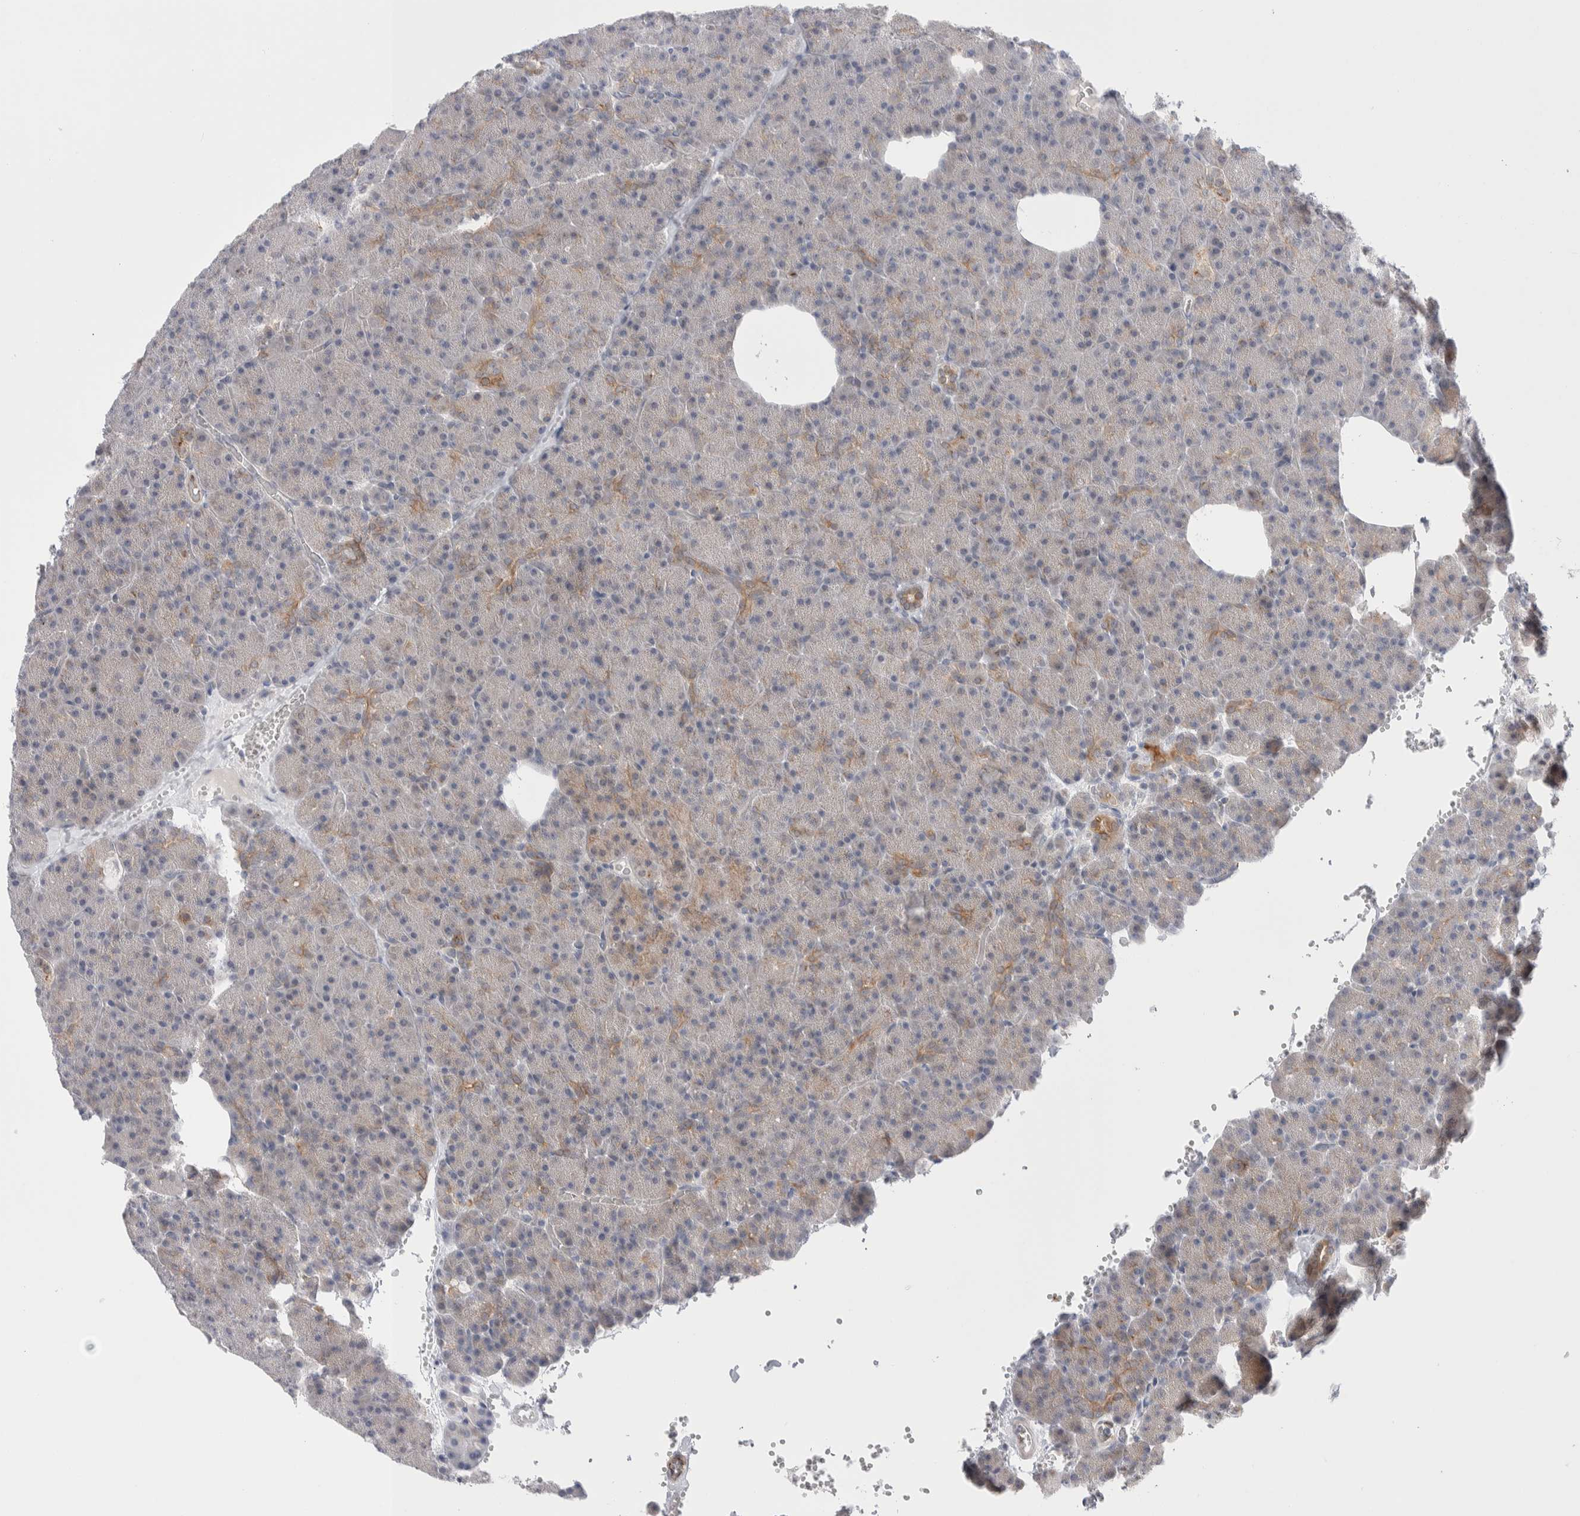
{"staining": {"intensity": "weak", "quantity": "25%-75%", "location": "cytoplasmic/membranous"}, "tissue": "pancreas", "cell_type": "Exocrine glandular cells", "image_type": "normal", "snomed": [{"axis": "morphology", "description": "Normal tissue, NOS"}, {"axis": "morphology", "description": "Carcinoid, malignant, NOS"}, {"axis": "topography", "description": "Pancreas"}], "caption": "A micrograph of pancreas stained for a protein exhibits weak cytoplasmic/membranous brown staining in exocrine glandular cells.", "gene": "C1orf112", "patient": {"sex": "female", "age": 35}}